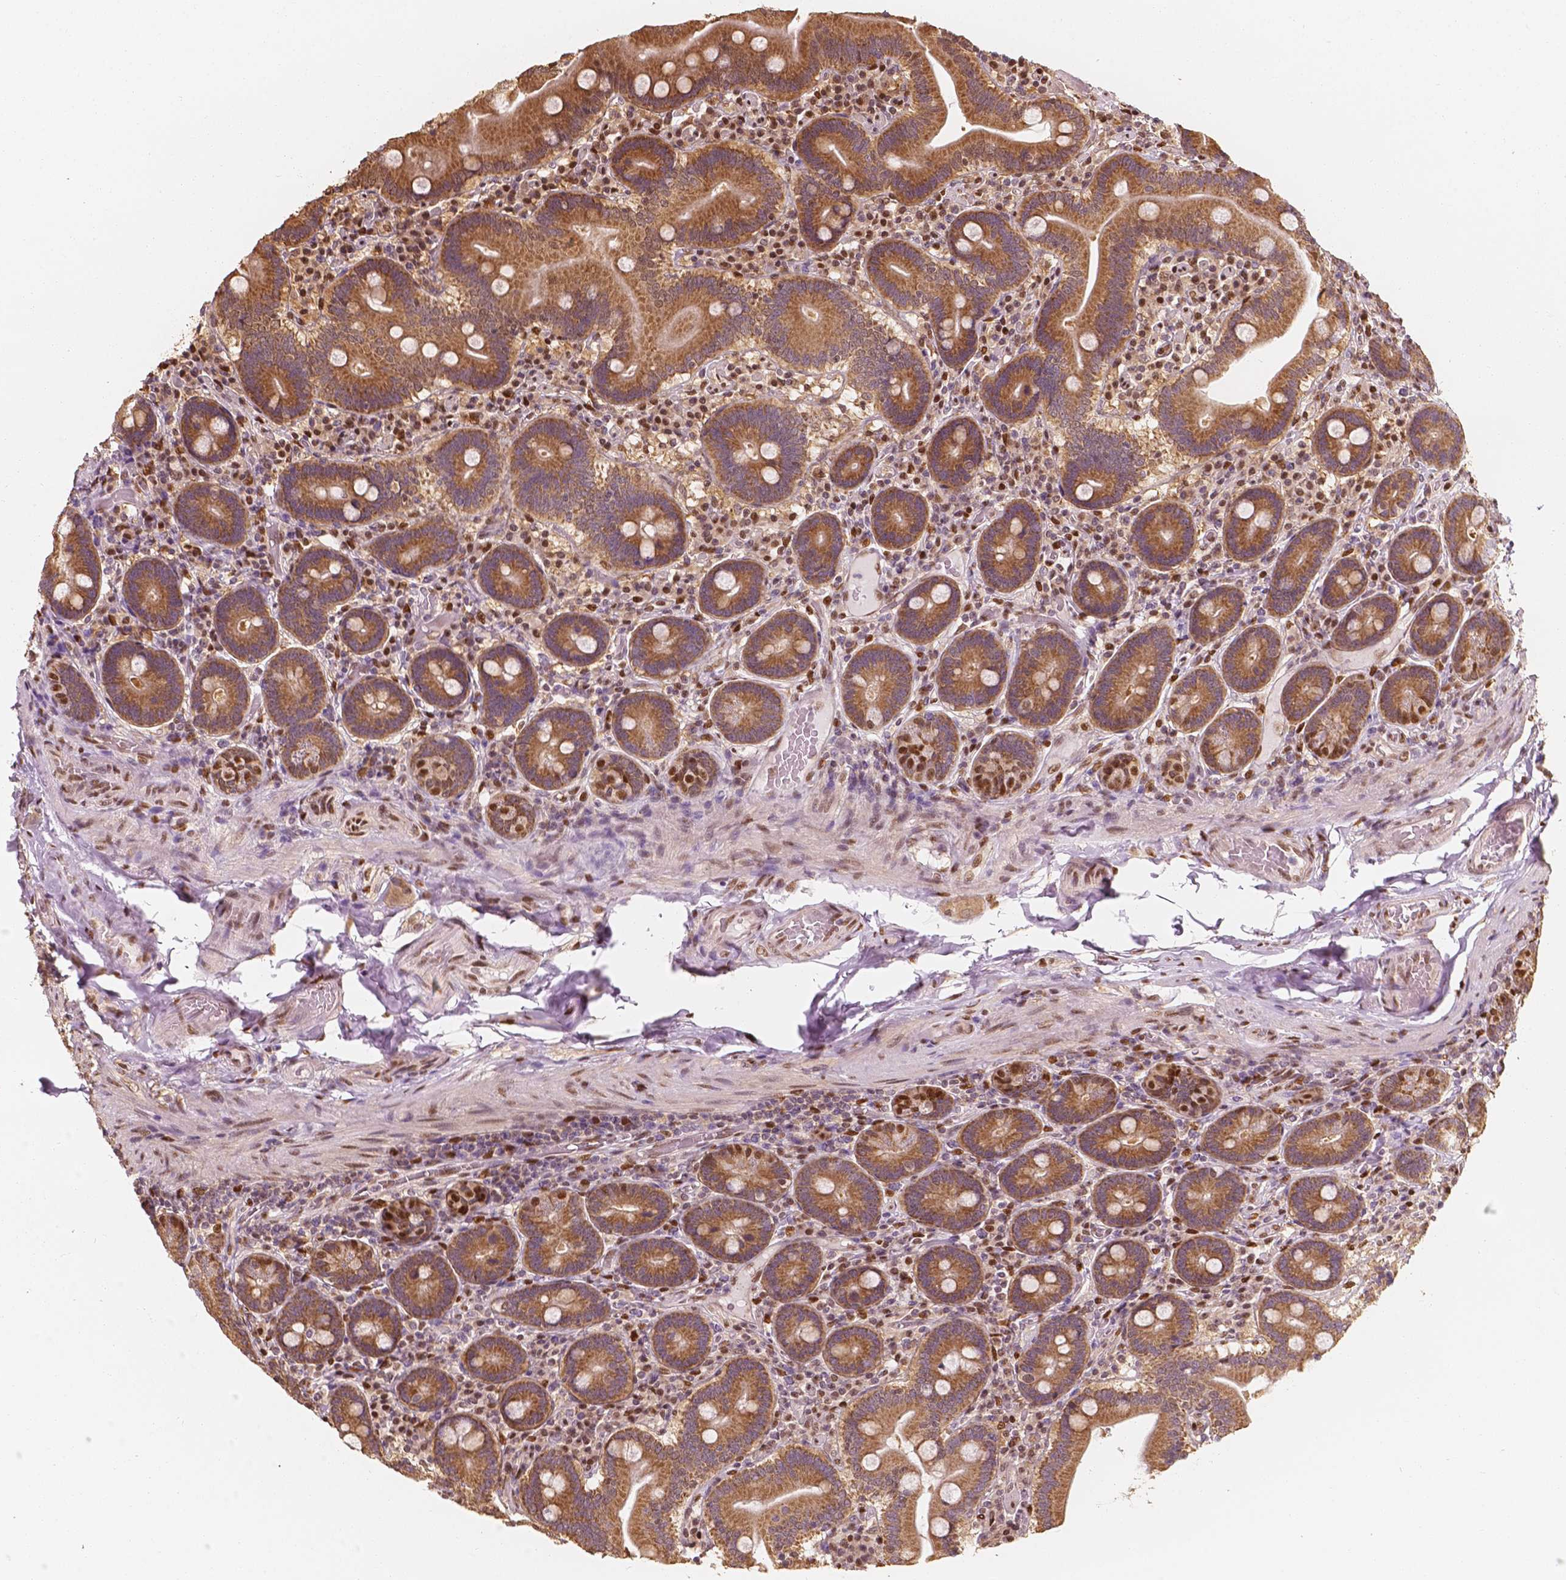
{"staining": {"intensity": "moderate", "quantity": ">75%", "location": "cytoplasmic/membranous,nuclear"}, "tissue": "duodenum", "cell_type": "Glandular cells", "image_type": "normal", "snomed": [{"axis": "morphology", "description": "Normal tissue, NOS"}, {"axis": "topography", "description": "Duodenum"}], "caption": "Protein analysis of benign duodenum displays moderate cytoplasmic/membranous,nuclear expression in about >75% of glandular cells.", "gene": "TBC1D17", "patient": {"sex": "female", "age": 62}}